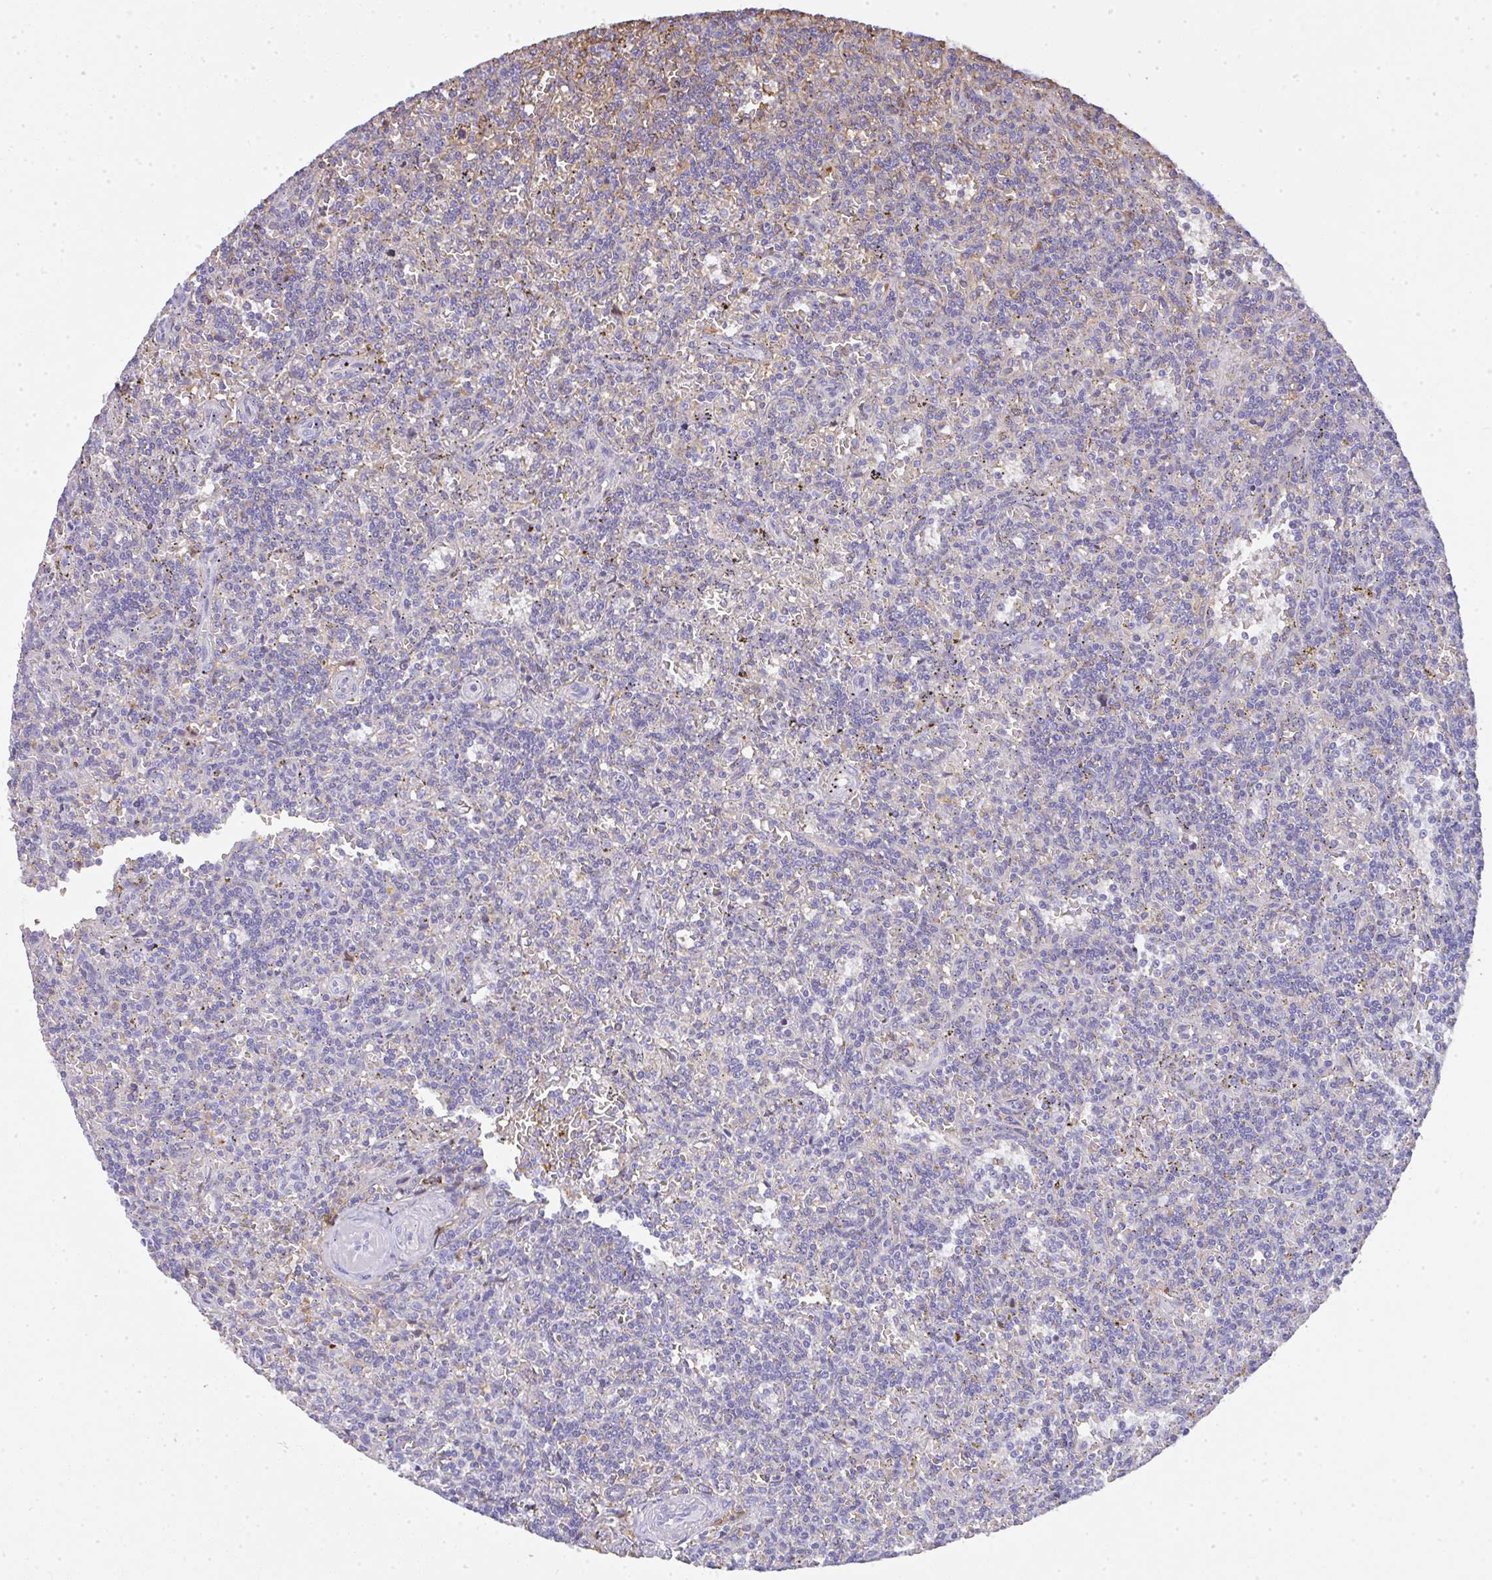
{"staining": {"intensity": "negative", "quantity": "none", "location": "none"}, "tissue": "lymphoma", "cell_type": "Tumor cells", "image_type": "cancer", "snomed": [{"axis": "morphology", "description": "Malignant lymphoma, non-Hodgkin's type, Low grade"}, {"axis": "topography", "description": "Spleen"}], "caption": "A micrograph of lymphoma stained for a protein displays no brown staining in tumor cells.", "gene": "SMYD5", "patient": {"sex": "male", "age": 73}}